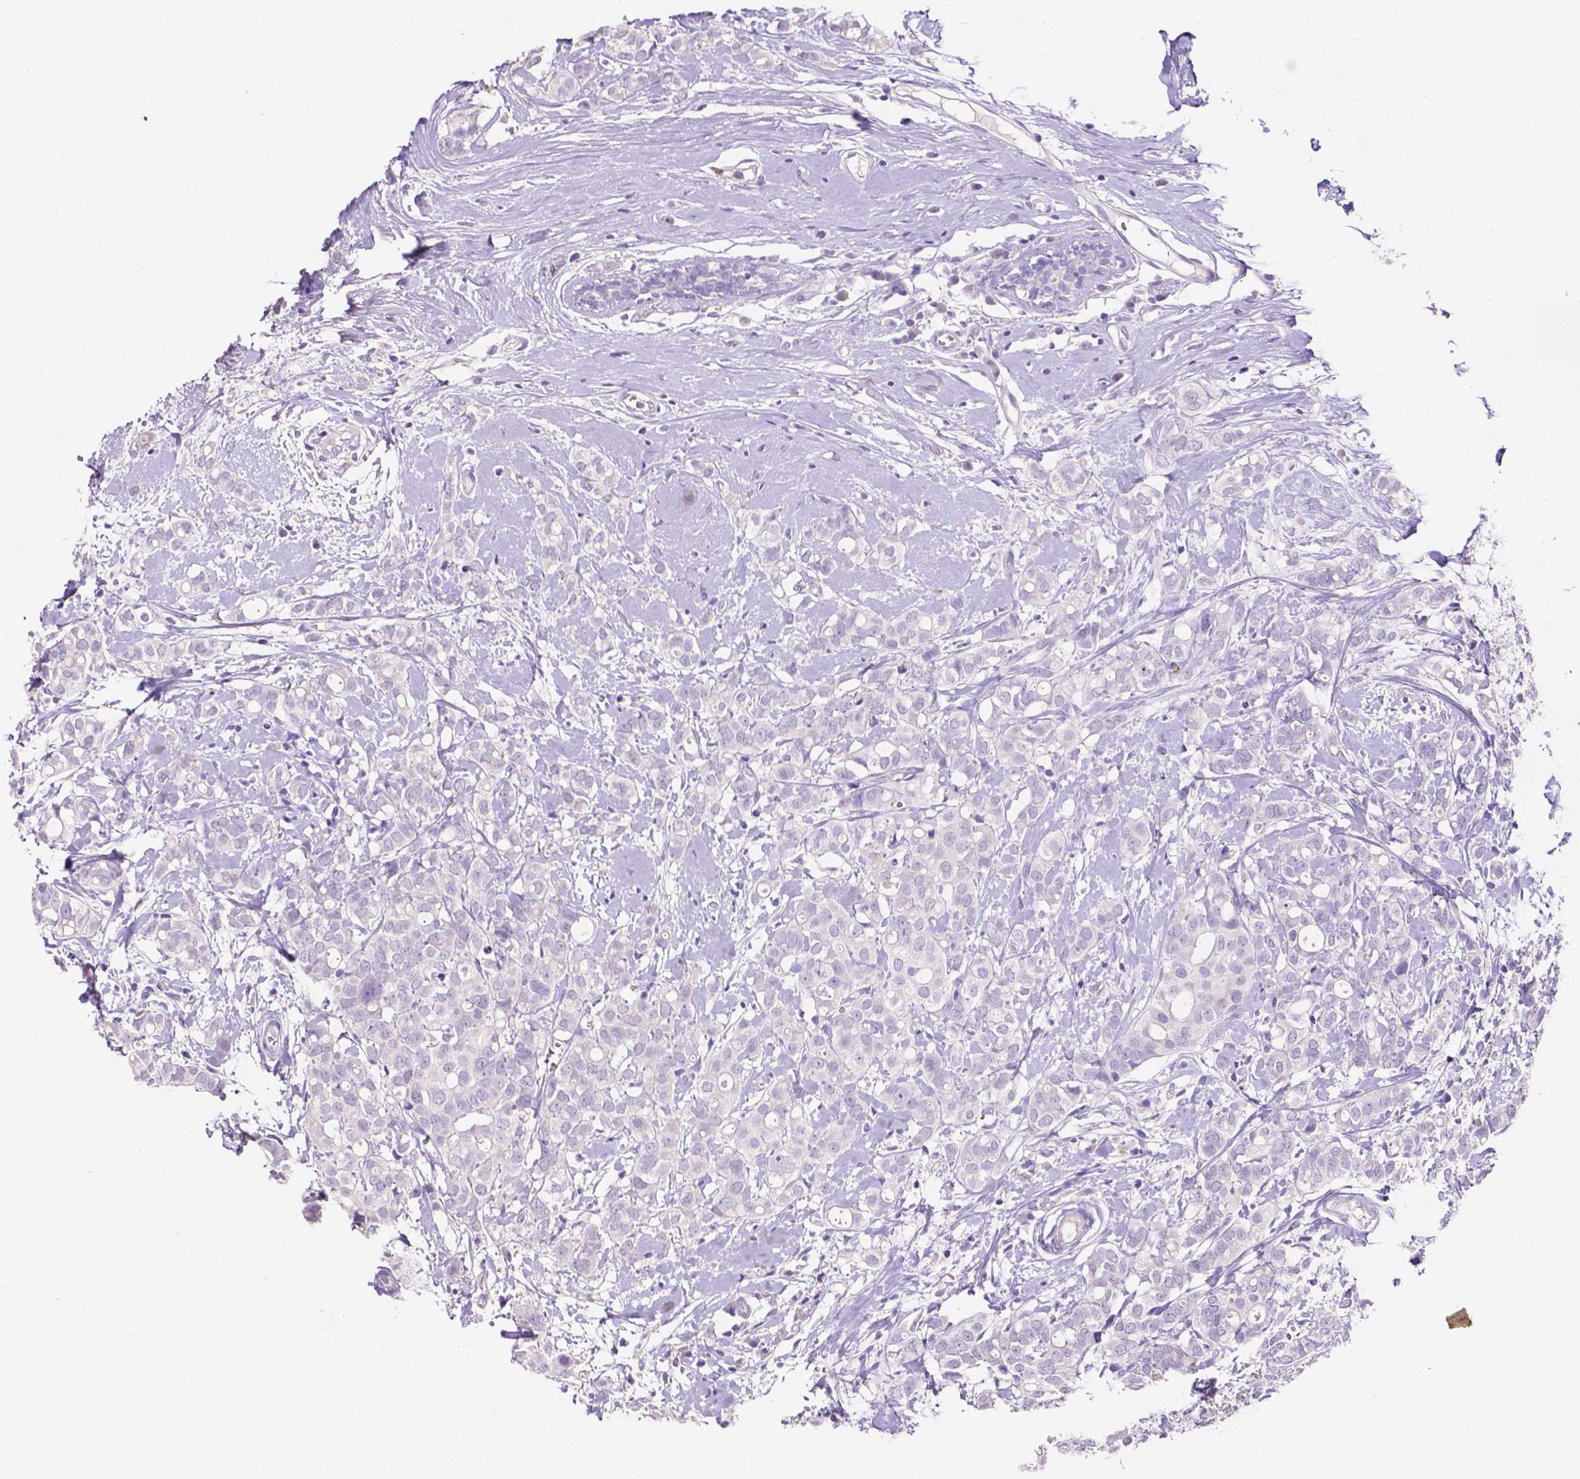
{"staining": {"intensity": "negative", "quantity": "none", "location": "none"}, "tissue": "breast cancer", "cell_type": "Tumor cells", "image_type": "cancer", "snomed": [{"axis": "morphology", "description": "Duct carcinoma"}, {"axis": "topography", "description": "Breast"}], "caption": "Histopathology image shows no protein positivity in tumor cells of breast cancer (invasive ductal carcinoma) tissue.", "gene": "MMP9", "patient": {"sex": "female", "age": 40}}